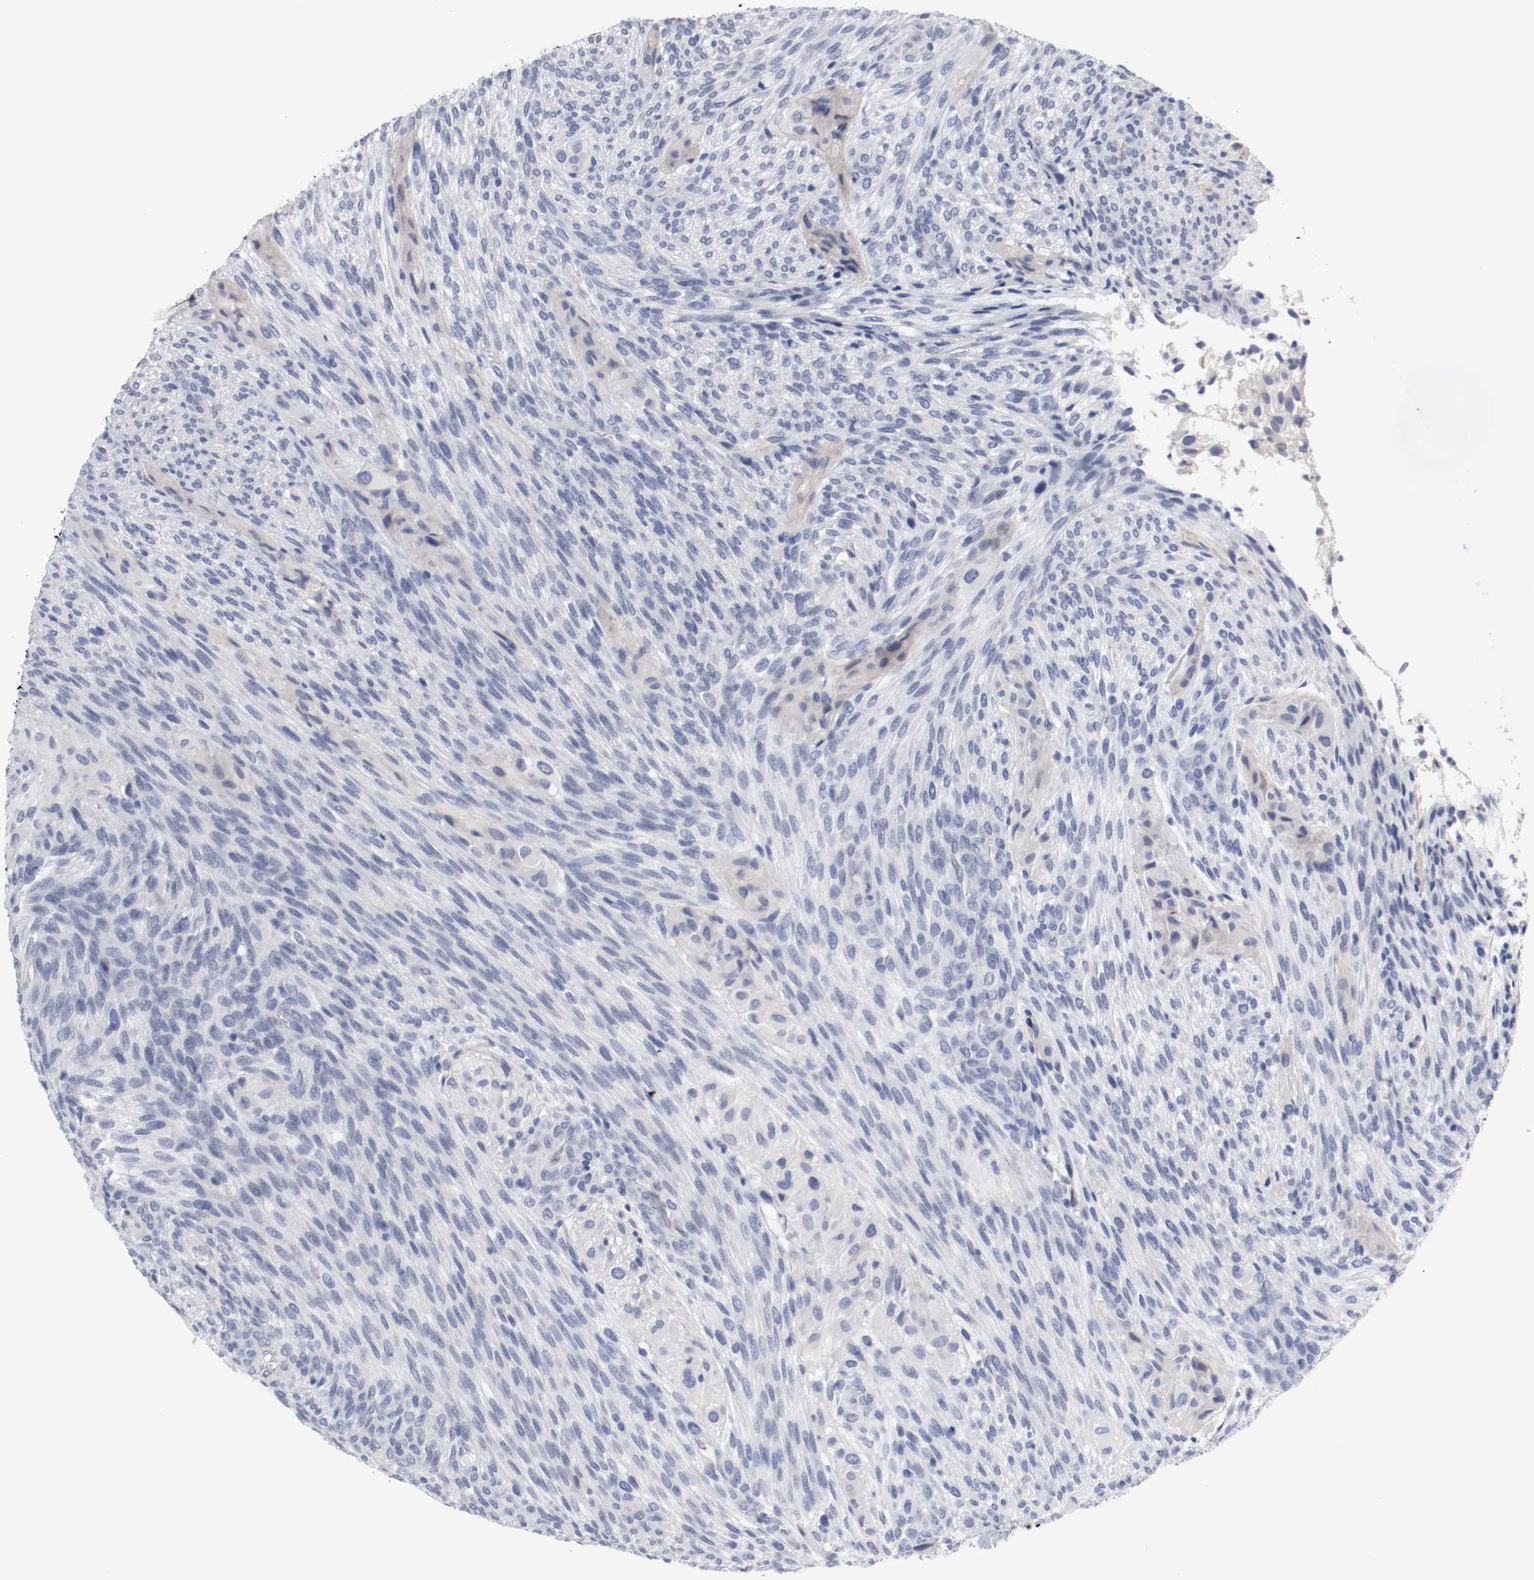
{"staining": {"intensity": "negative", "quantity": "none", "location": "none"}, "tissue": "glioma", "cell_type": "Tumor cells", "image_type": "cancer", "snomed": [{"axis": "morphology", "description": "Glioma, malignant, High grade"}, {"axis": "topography", "description": "Cerebral cortex"}], "caption": "Histopathology image shows no significant protein positivity in tumor cells of malignant high-grade glioma. The staining is performed using DAB (3,3'-diaminobenzidine) brown chromogen with nuclei counter-stained in using hematoxylin.", "gene": "KIT", "patient": {"sex": "female", "age": 55}}